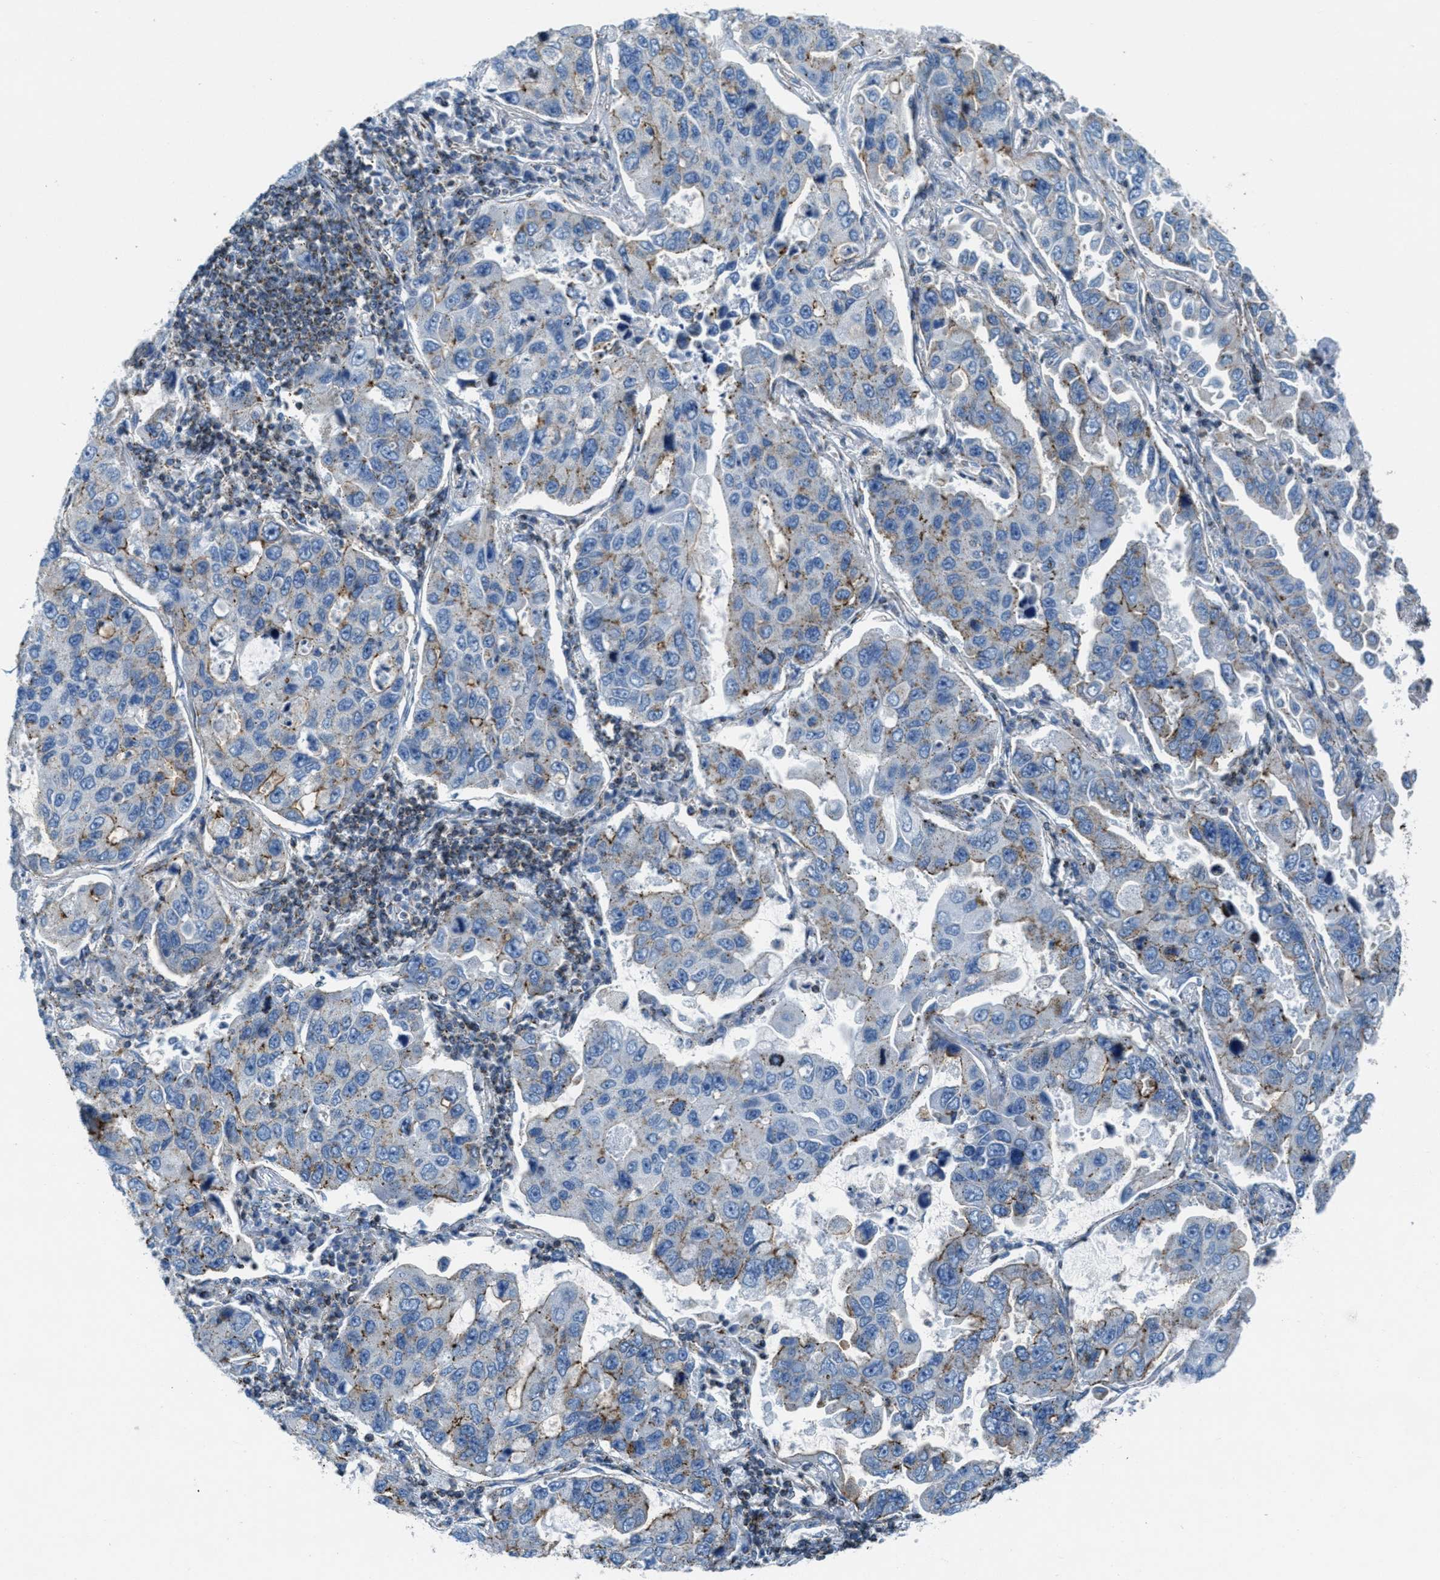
{"staining": {"intensity": "moderate", "quantity": "<25%", "location": "cytoplasmic/membranous"}, "tissue": "lung cancer", "cell_type": "Tumor cells", "image_type": "cancer", "snomed": [{"axis": "morphology", "description": "Adenocarcinoma, NOS"}, {"axis": "topography", "description": "Lung"}], "caption": "Immunohistochemistry (IHC) image of lung adenocarcinoma stained for a protein (brown), which displays low levels of moderate cytoplasmic/membranous staining in approximately <25% of tumor cells.", "gene": "MFSD13A", "patient": {"sex": "male", "age": 64}}